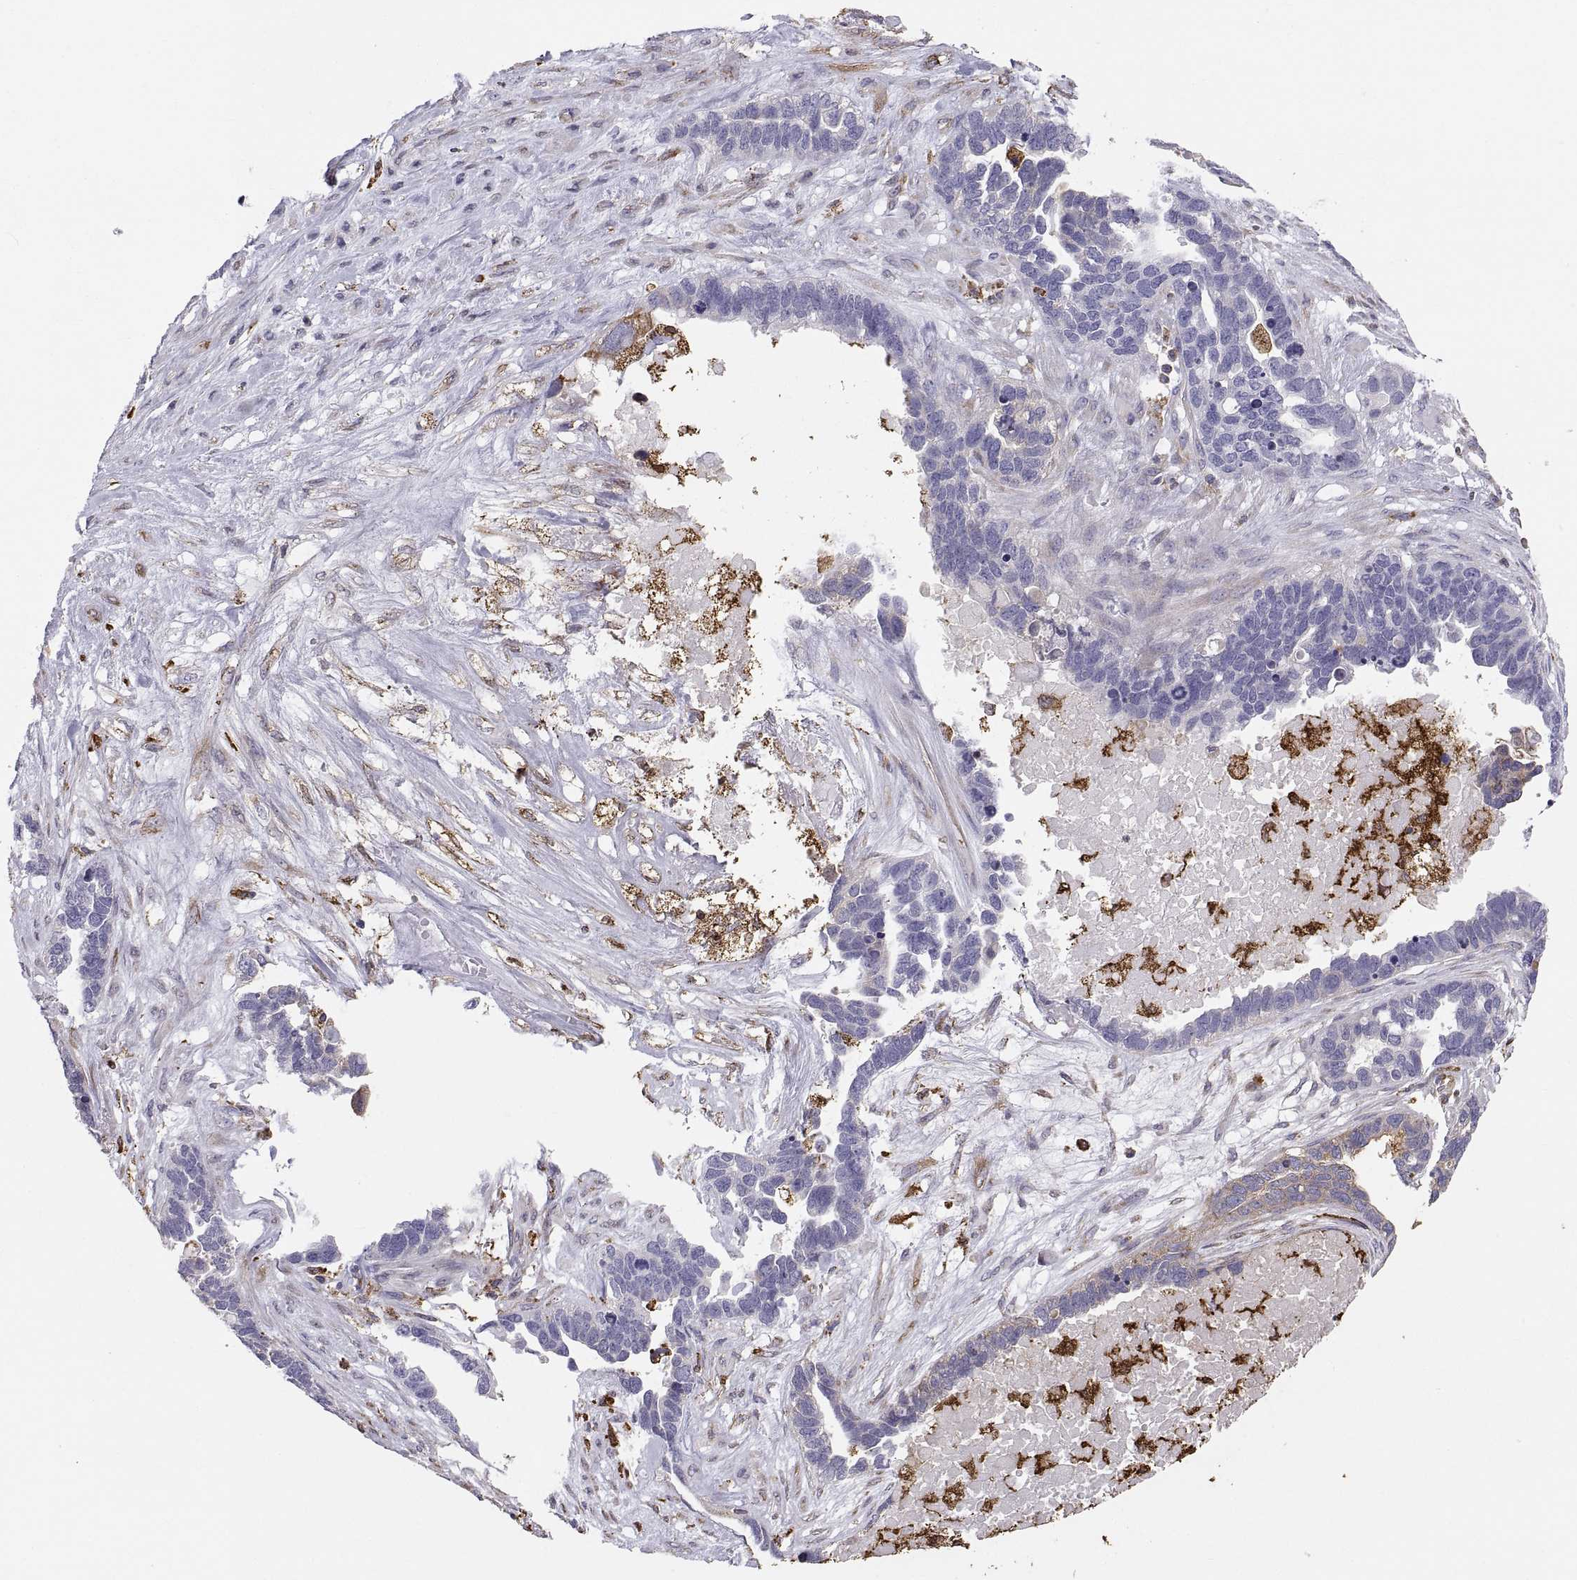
{"staining": {"intensity": "negative", "quantity": "none", "location": "none"}, "tissue": "ovarian cancer", "cell_type": "Tumor cells", "image_type": "cancer", "snomed": [{"axis": "morphology", "description": "Cystadenocarcinoma, serous, NOS"}, {"axis": "topography", "description": "Ovary"}], "caption": "This is a photomicrograph of IHC staining of ovarian serous cystadenocarcinoma, which shows no positivity in tumor cells.", "gene": "ERO1A", "patient": {"sex": "female", "age": 54}}